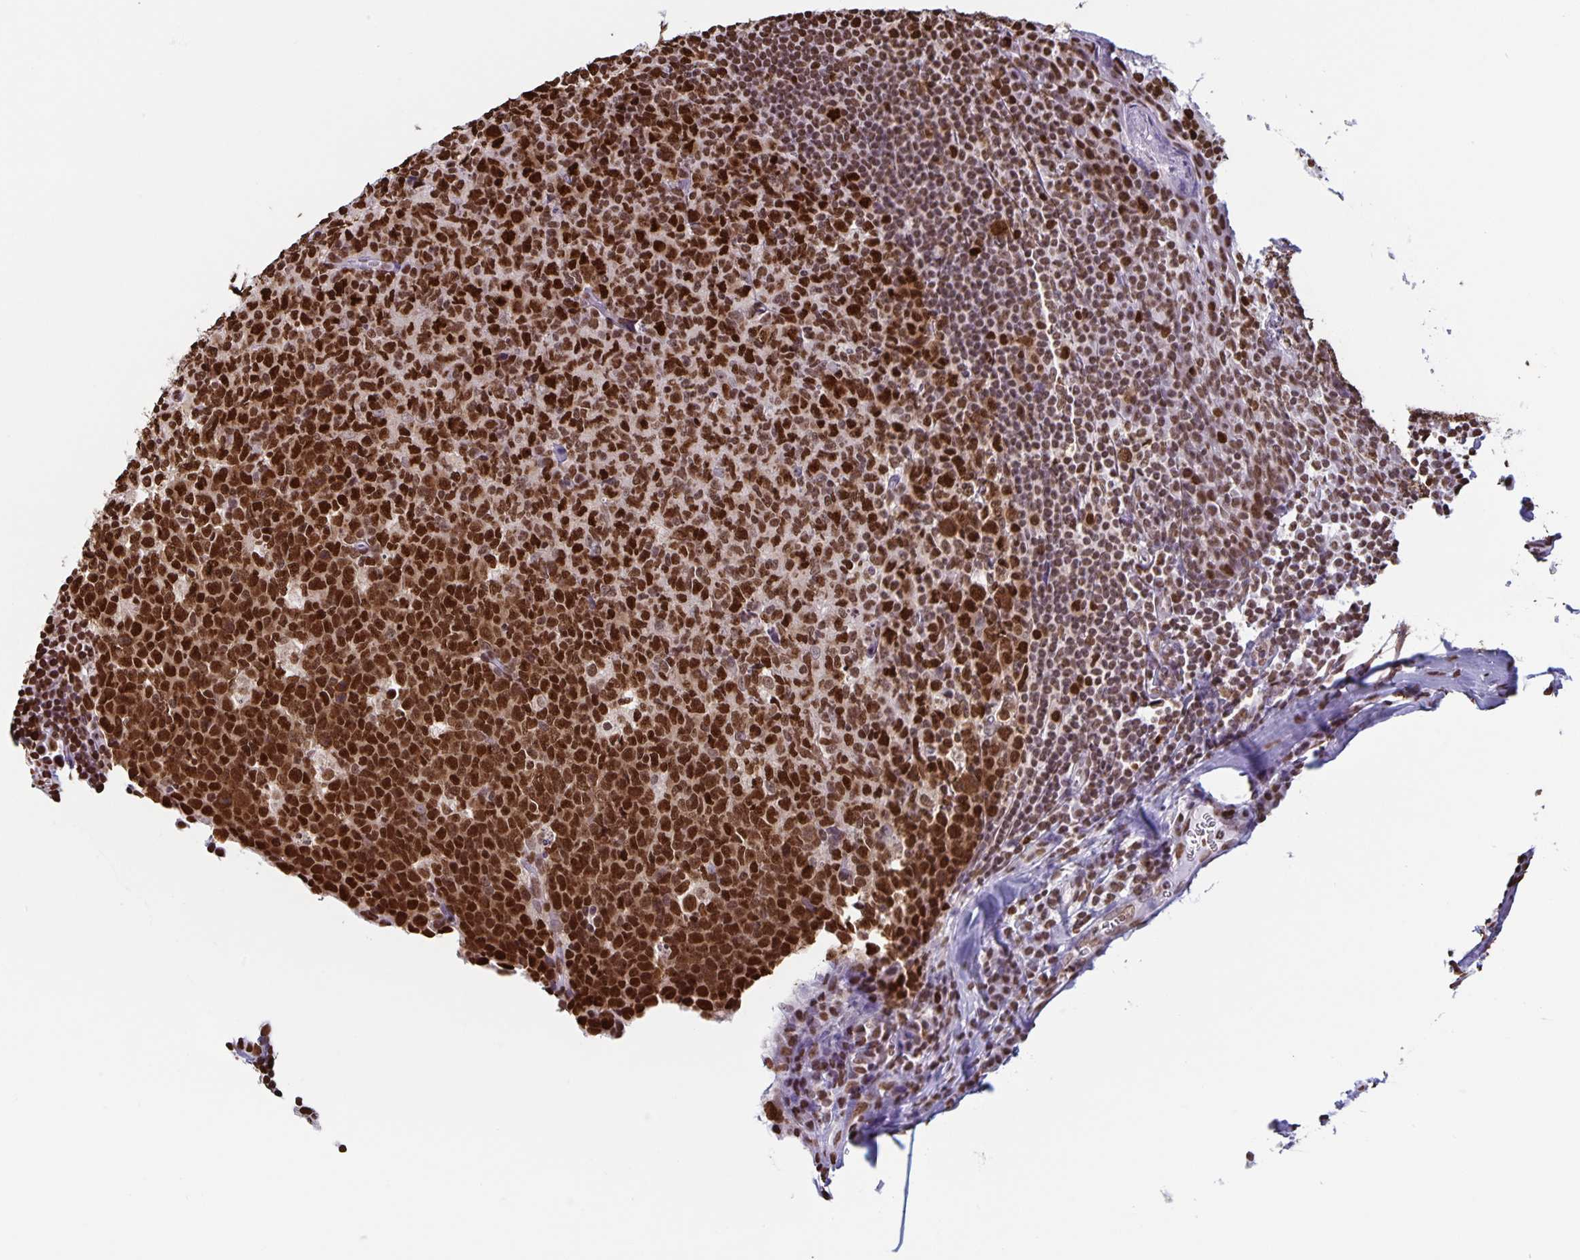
{"staining": {"intensity": "strong", "quantity": ">75%", "location": "nuclear"}, "tissue": "tonsil", "cell_type": "Germinal center cells", "image_type": "normal", "snomed": [{"axis": "morphology", "description": "Normal tissue, NOS"}, {"axis": "topography", "description": "Tonsil"}], "caption": "Tonsil stained with immunohistochemistry reveals strong nuclear staining in approximately >75% of germinal center cells.", "gene": "DUT", "patient": {"sex": "male", "age": 27}}